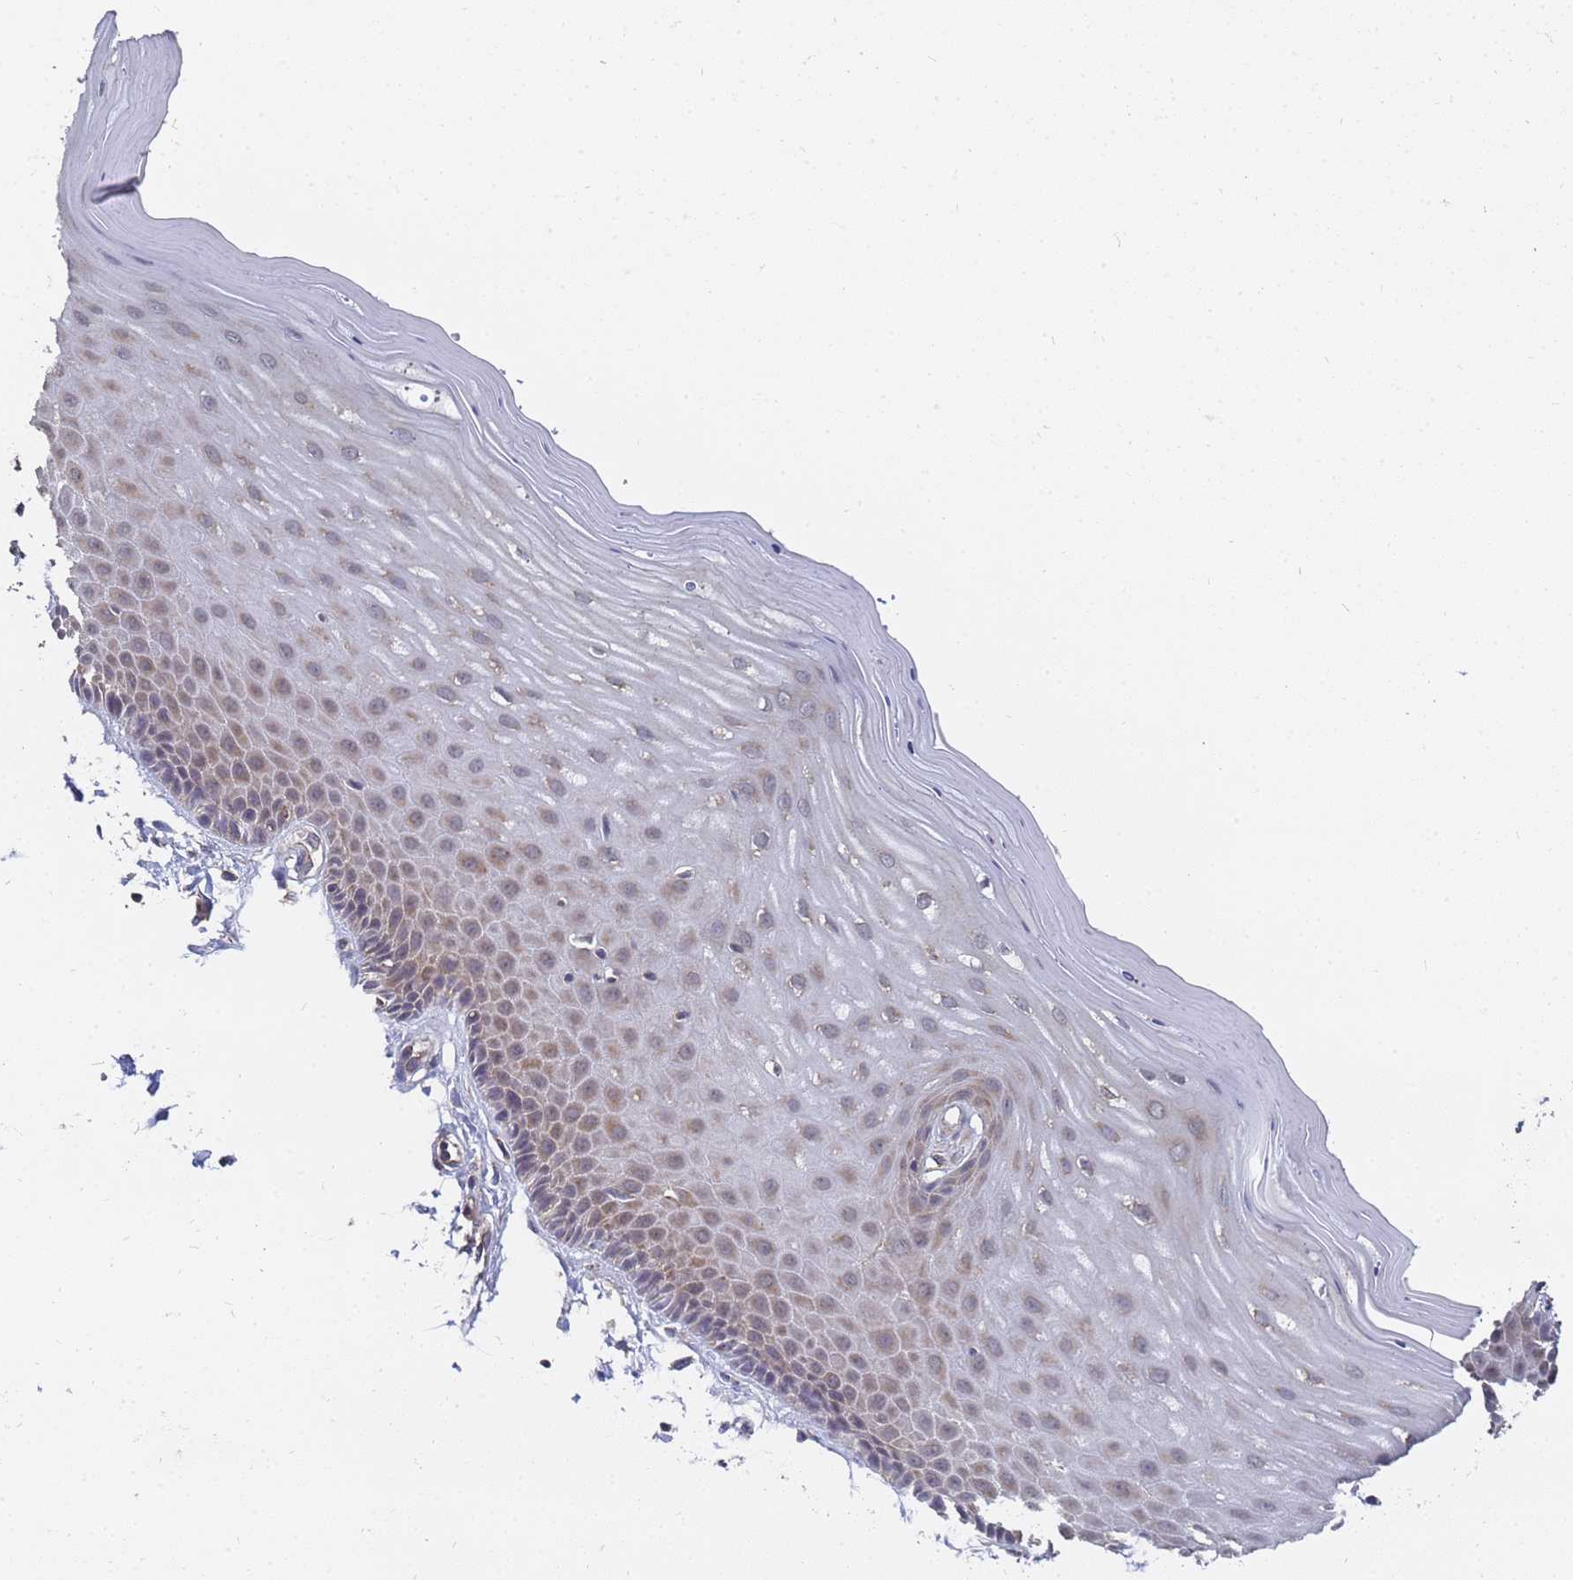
{"staining": {"intensity": "moderate", "quantity": "<25%", "location": "cytoplasmic/membranous"}, "tissue": "cervix", "cell_type": "Glandular cells", "image_type": "normal", "snomed": [{"axis": "morphology", "description": "Normal tissue, NOS"}, {"axis": "topography", "description": "Cervix"}], "caption": "Brown immunohistochemical staining in benign human cervix demonstrates moderate cytoplasmic/membranous staining in approximately <25% of glandular cells.", "gene": "ALS2CL", "patient": {"sex": "female", "age": 55}}